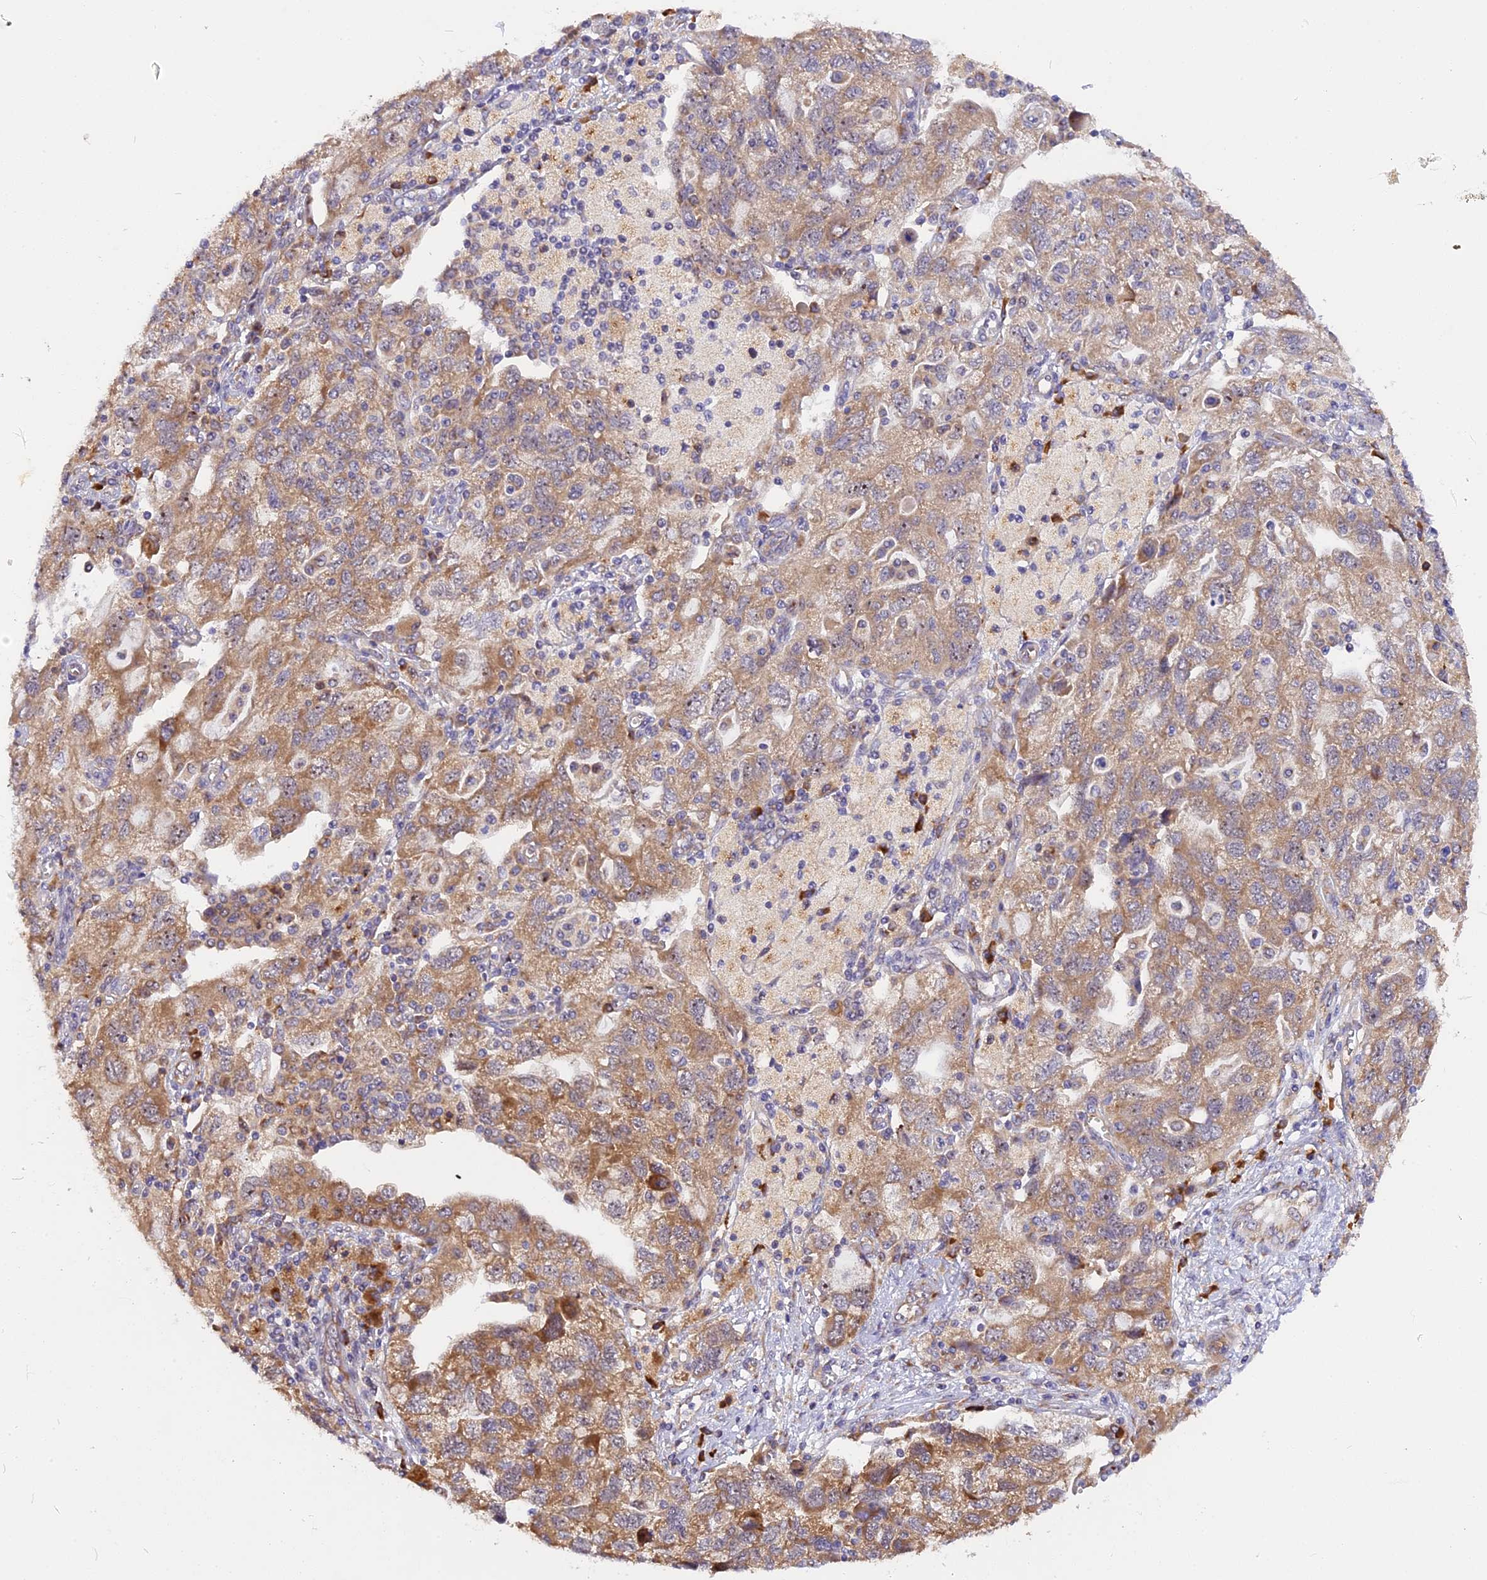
{"staining": {"intensity": "moderate", "quantity": ">75%", "location": "cytoplasmic/membranous"}, "tissue": "ovarian cancer", "cell_type": "Tumor cells", "image_type": "cancer", "snomed": [{"axis": "morphology", "description": "Carcinoma, NOS"}, {"axis": "morphology", "description": "Cystadenocarcinoma, serous, NOS"}, {"axis": "topography", "description": "Ovary"}], "caption": "High-magnification brightfield microscopy of carcinoma (ovarian) stained with DAB (3,3'-diaminobenzidine) (brown) and counterstained with hematoxylin (blue). tumor cells exhibit moderate cytoplasmic/membranous expression is identified in about>75% of cells. The staining was performed using DAB (3,3'-diaminobenzidine) to visualize the protein expression in brown, while the nuclei were stained in blue with hematoxylin (Magnification: 20x).", "gene": "GNPTAB", "patient": {"sex": "female", "age": 69}}